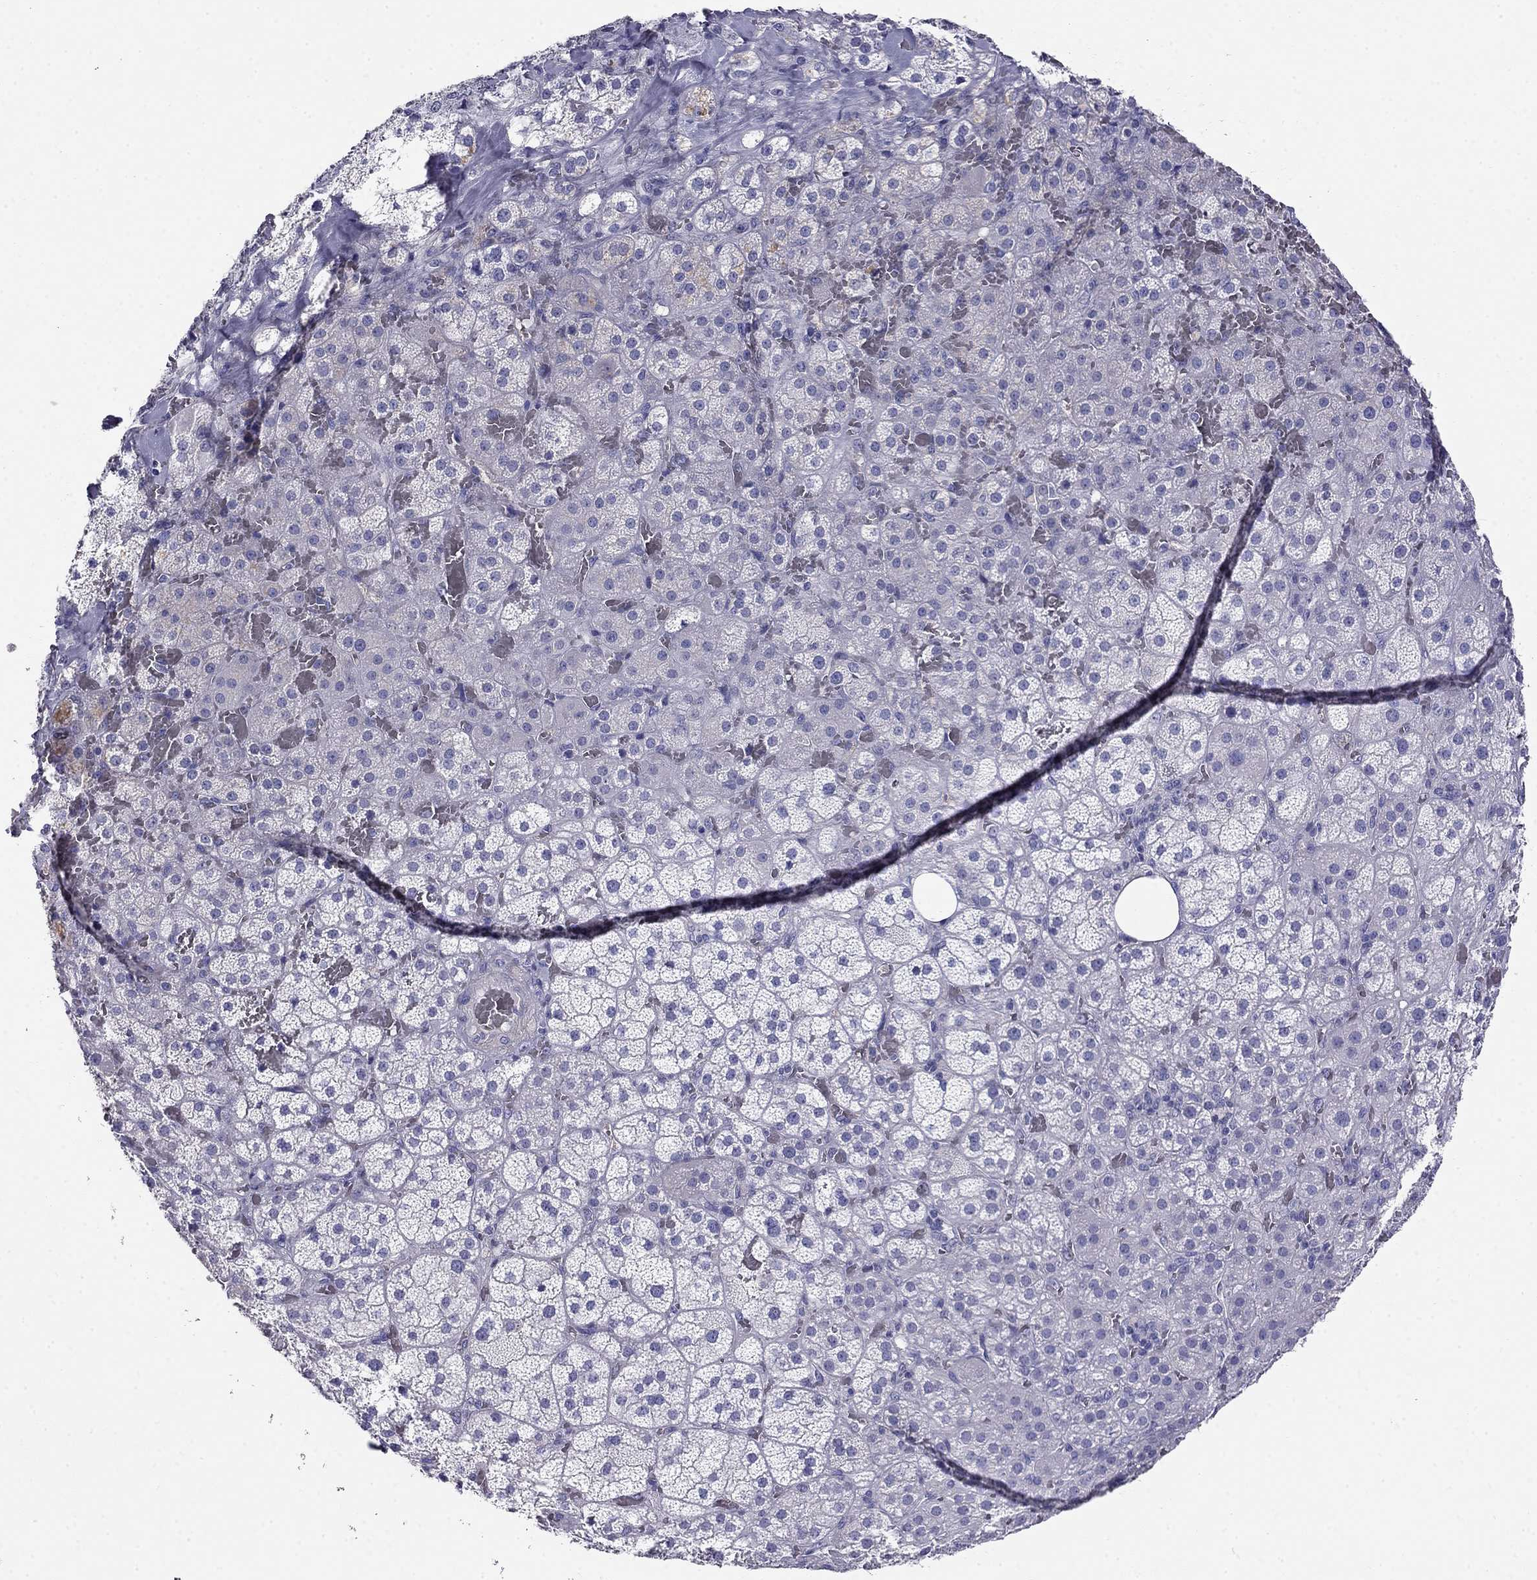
{"staining": {"intensity": "negative", "quantity": "none", "location": "none"}, "tissue": "adrenal gland", "cell_type": "Glandular cells", "image_type": "normal", "snomed": [{"axis": "morphology", "description": "Normal tissue, NOS"}, {"axis": "topography", "description": "Adrenal gland"}], "caption": "This is a photomicrograph of IHC staining of benign adrenal gland, which shows no expression in glandular cells.", "gene": "LY6H", "patient": {"sex": "male", "age": 57}}